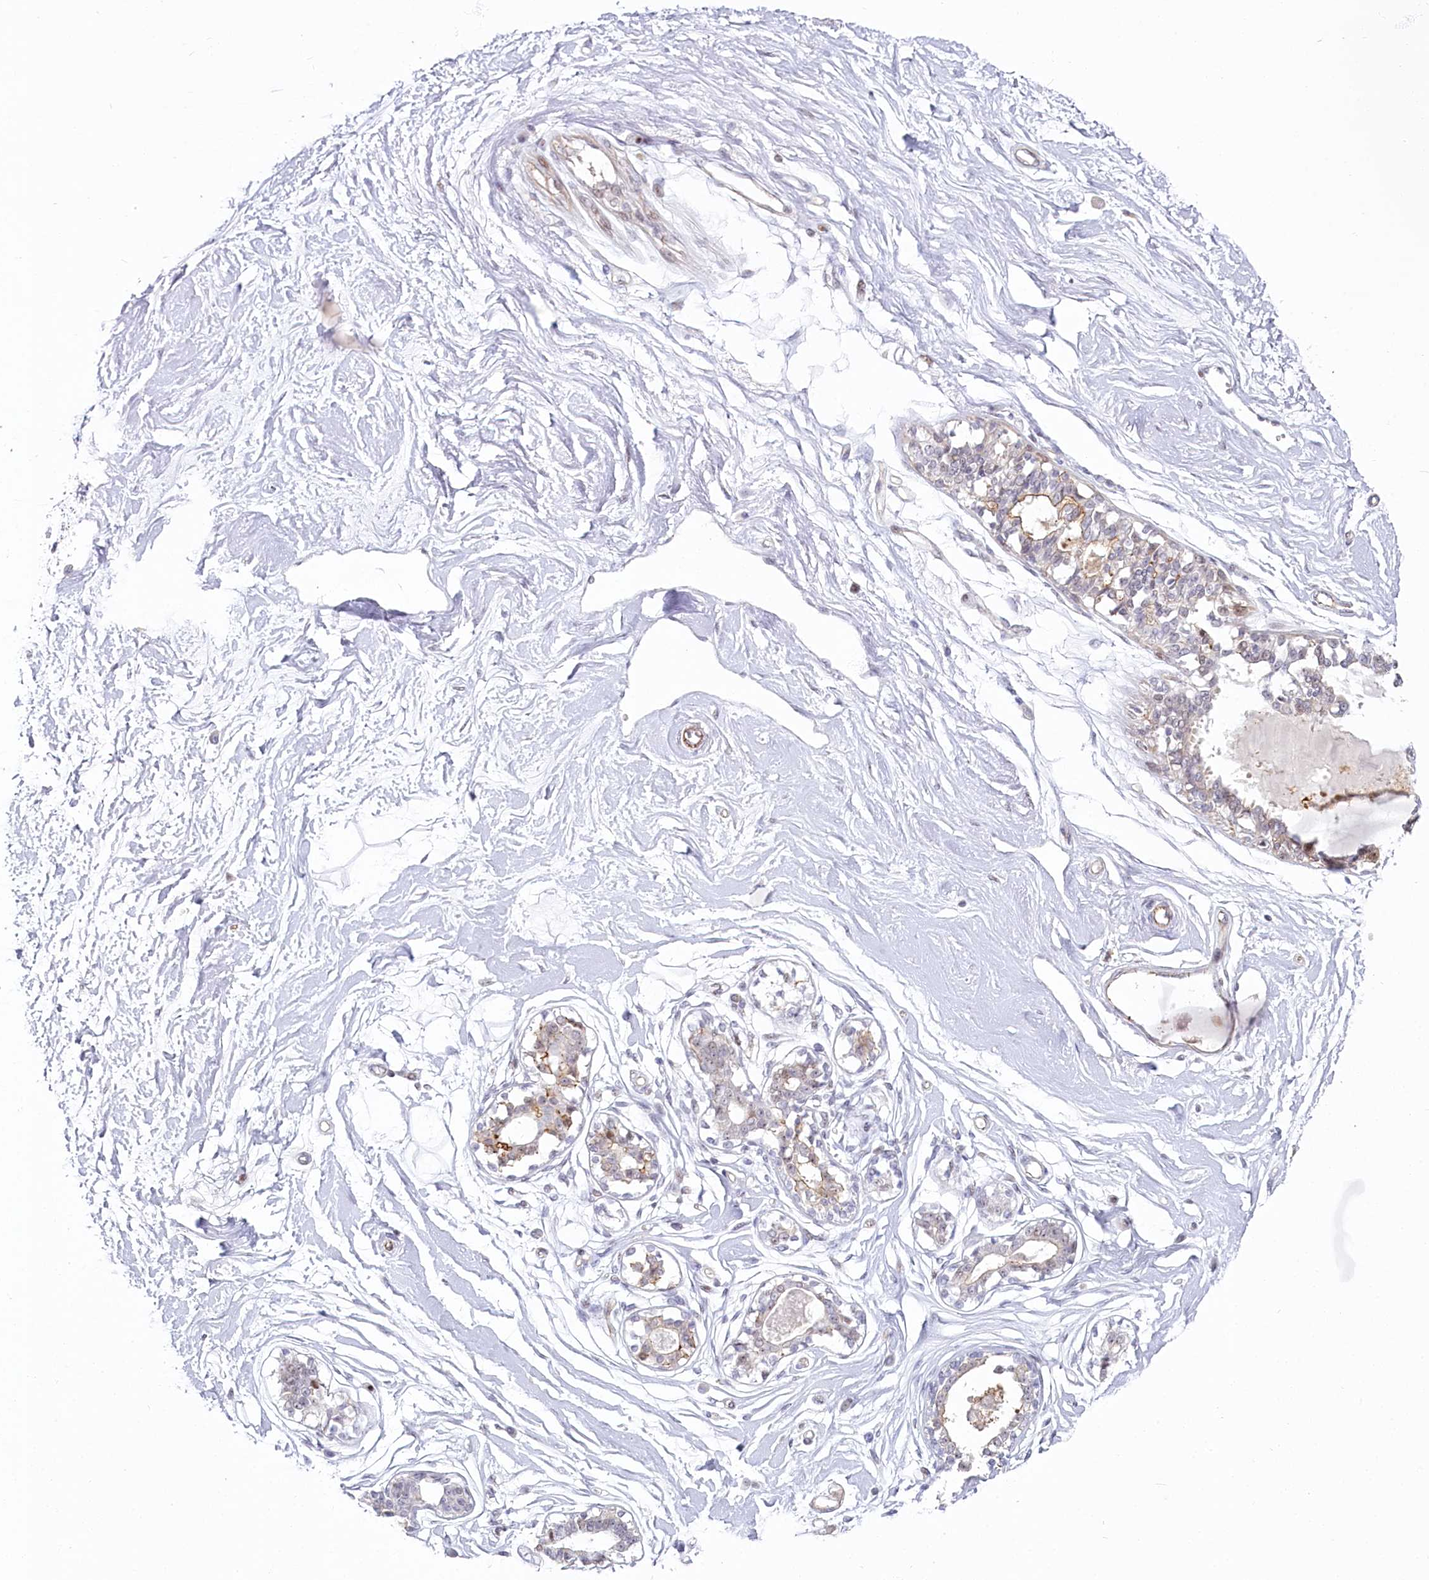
{"staining": {"intensity": "negative", "quantity": "none", "location": "none"}, "tissue": "breast", "cell_type": "Adipocytes", "image_type": "normal", "snomed": [{"axis": "morphology", "description": "Normal tissue, NOS"}, {"axis": "topography", "description": "Breast"}], "caption": "The immunohistochemistry (IHC) micrograph has no significant staining in adipocytes of breast.", "gene": "ABHD8", "patient": {"sex": "female", "age": 45}}